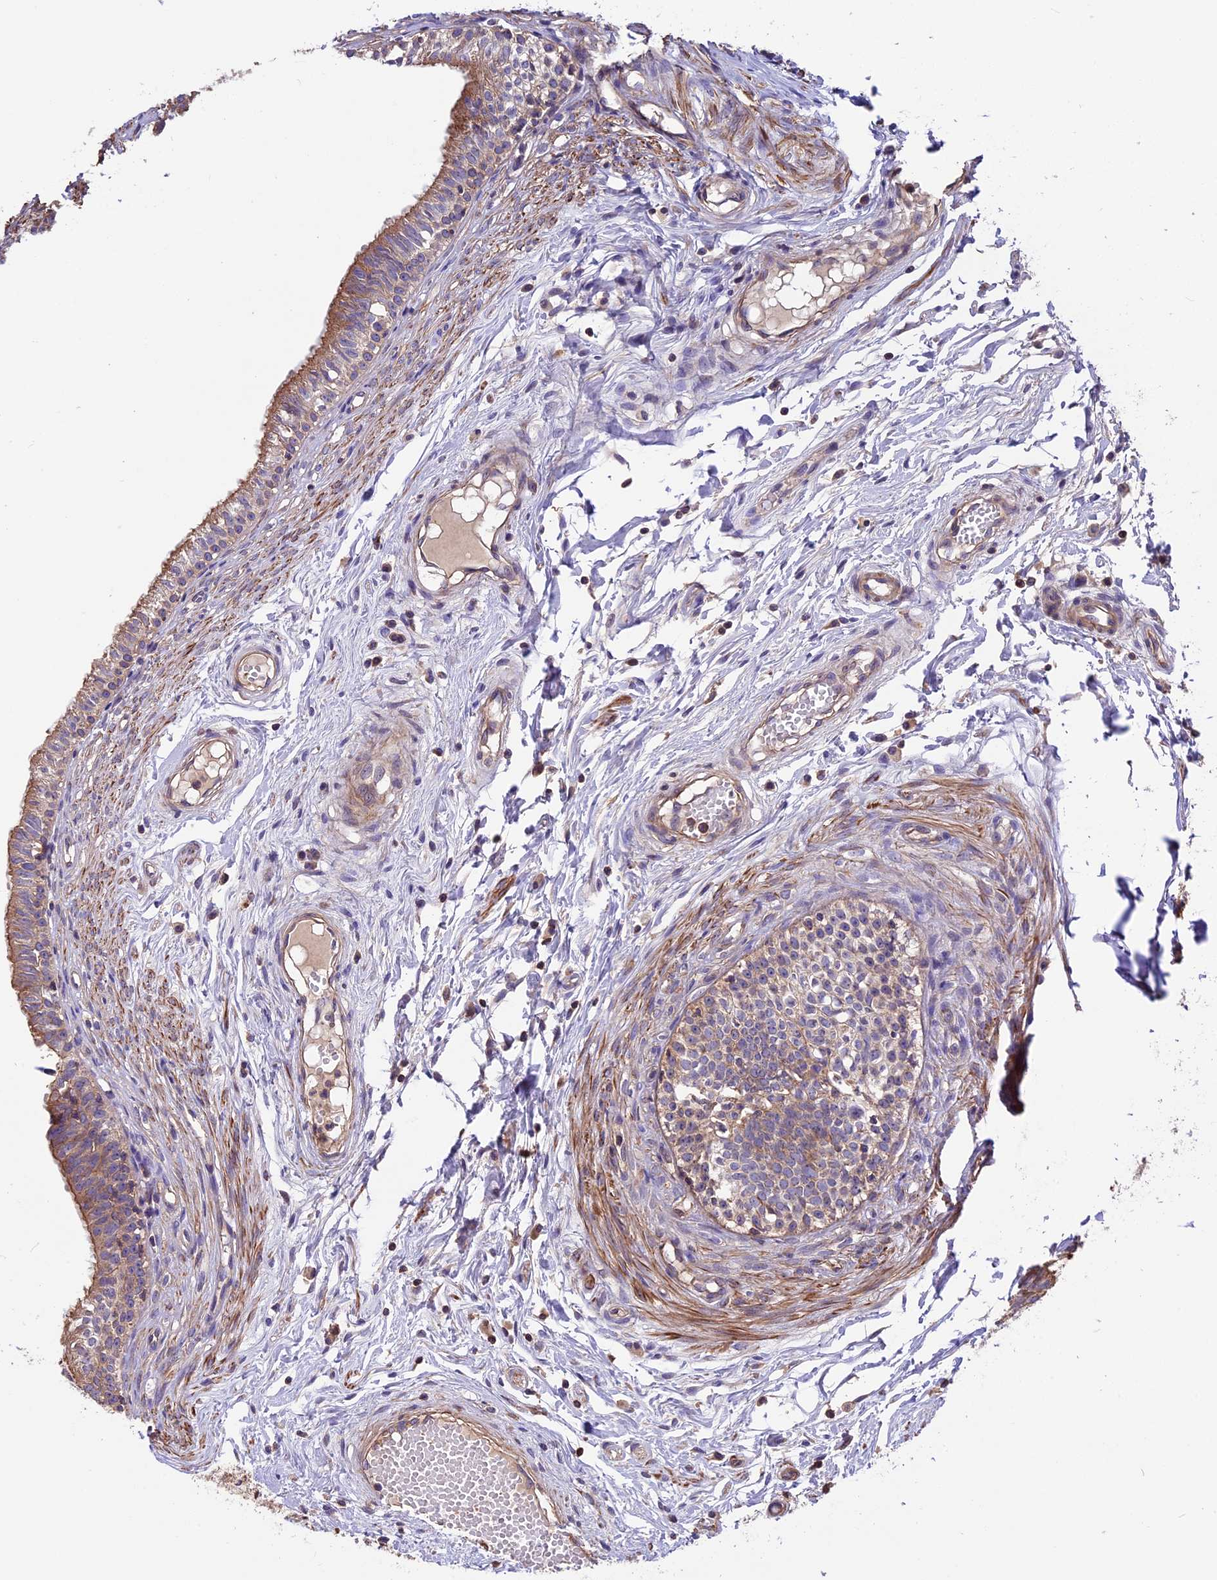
{"staining": {"intensity": "moderate", "quantity": ">75%", "location": "cytoplasmic/membranous"}, "tissue": "epididymis", "cell_type": "Glandular cells", "image_type": "normal", "snomed": [{"axis": "morphology", "description": "Normal tissue, NOS"}, {"axis": "topography", "description": "Epididymis, spermatic cord, NOS"}], "caption": "The histopathology image displays a brown stain indicating the presence of a protein in the cytoplasmic/membranous of glandular cells in epididymis.", "gene": "ANO3", "patient": {"sex": "male", "age": 22}}